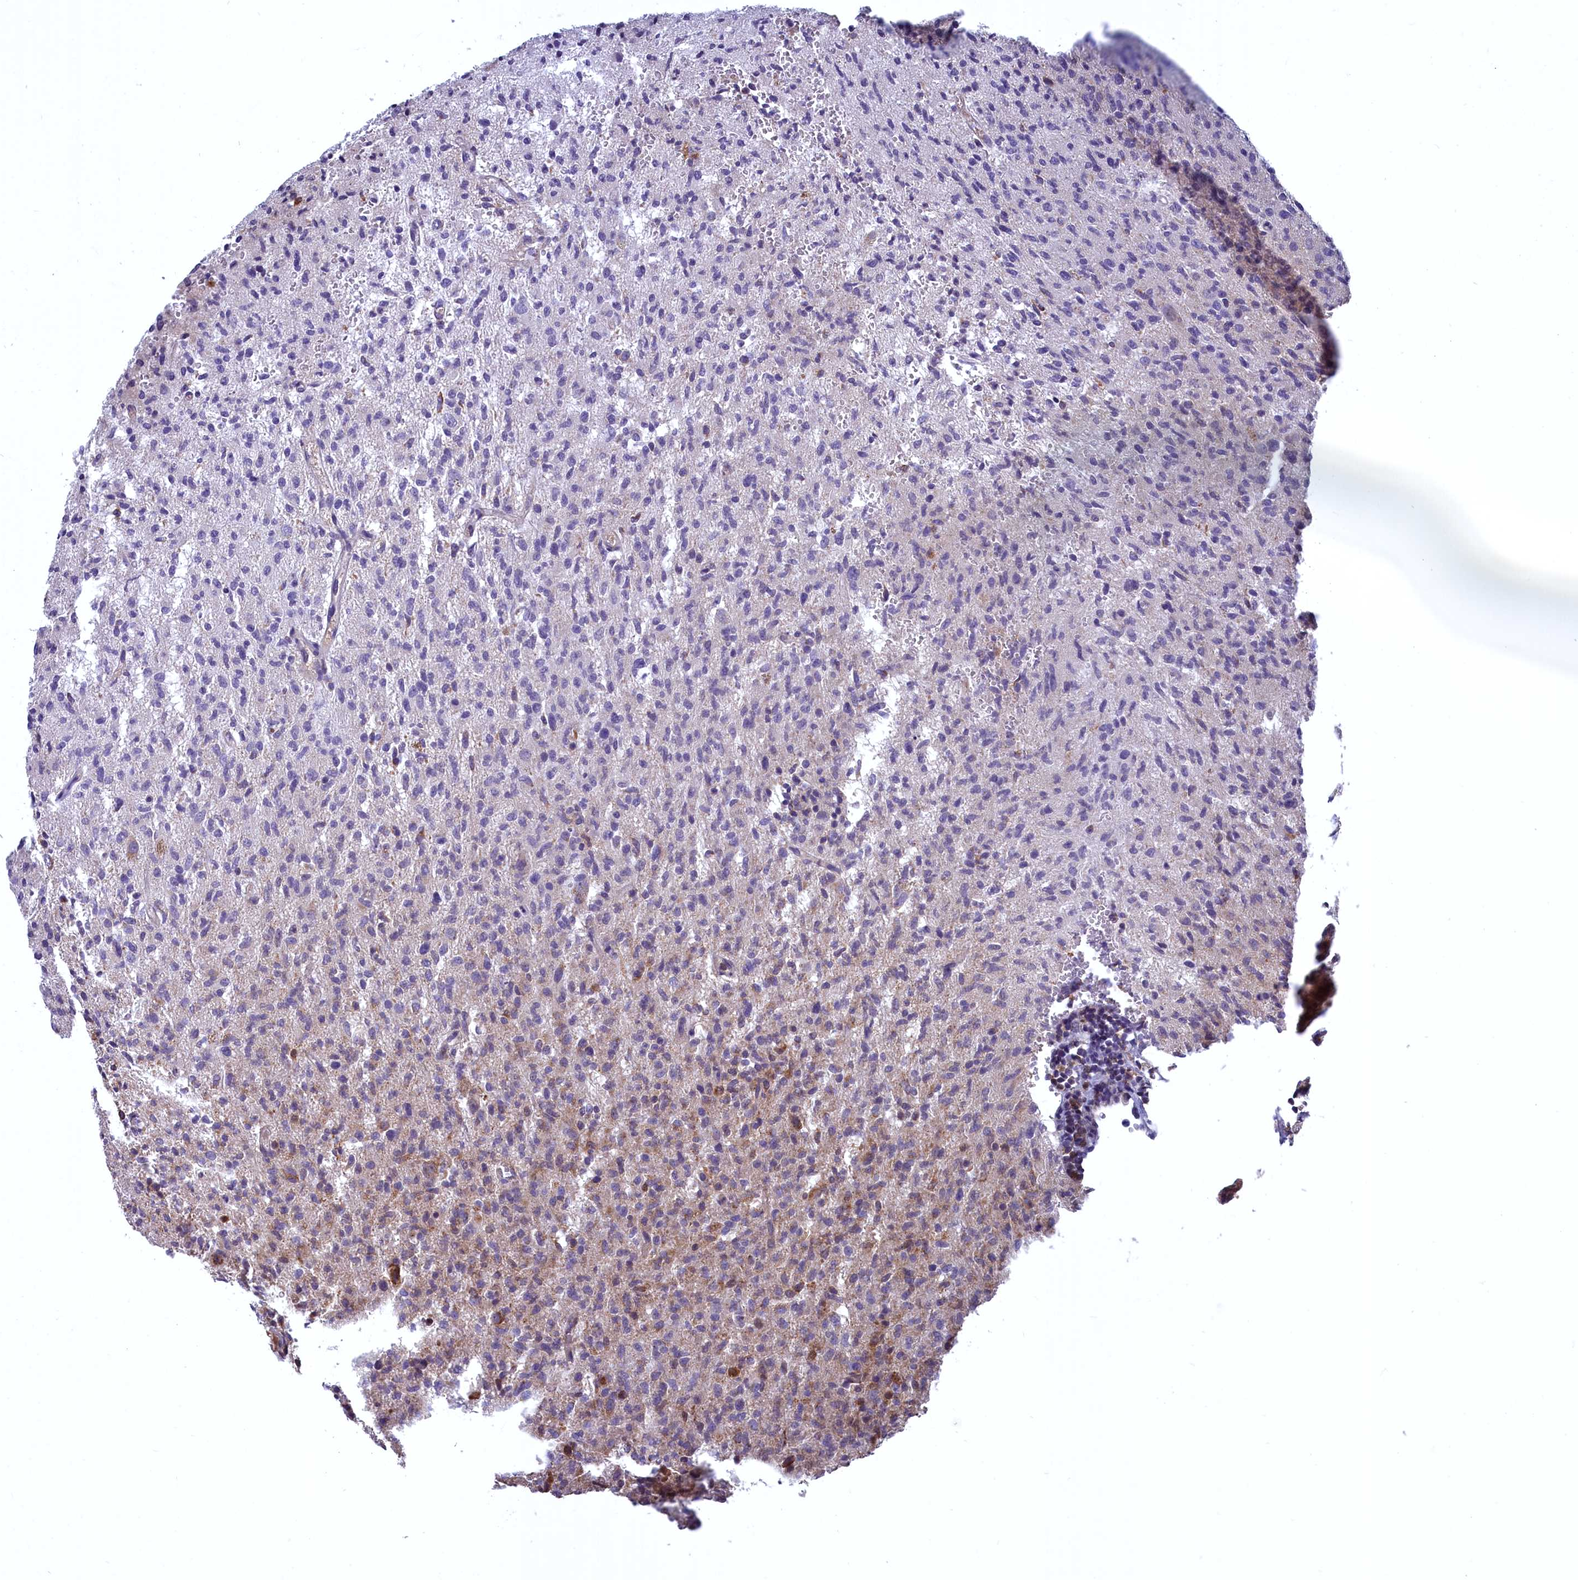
{"staining": {"intensity": "moderate", "quantity": "<25%", "location": "cytoplasmic/membranous"}, "tissue": "glioma", "cell_type": "Tumor cells", "image_type": "cancer", "snomed": [{"axis": "morphology", "description": "Glioma, malignant, High grade"}, {"axis": "topography", "description": "Brain"}], "caption": "Protein expression analysis of human malignant high-grade glioma reveals moderate cytoplasmic/membranous positivity in about <25% of tumor cells.", "gene": "COX17", "patient": {"sex": "female", "age": 57}}